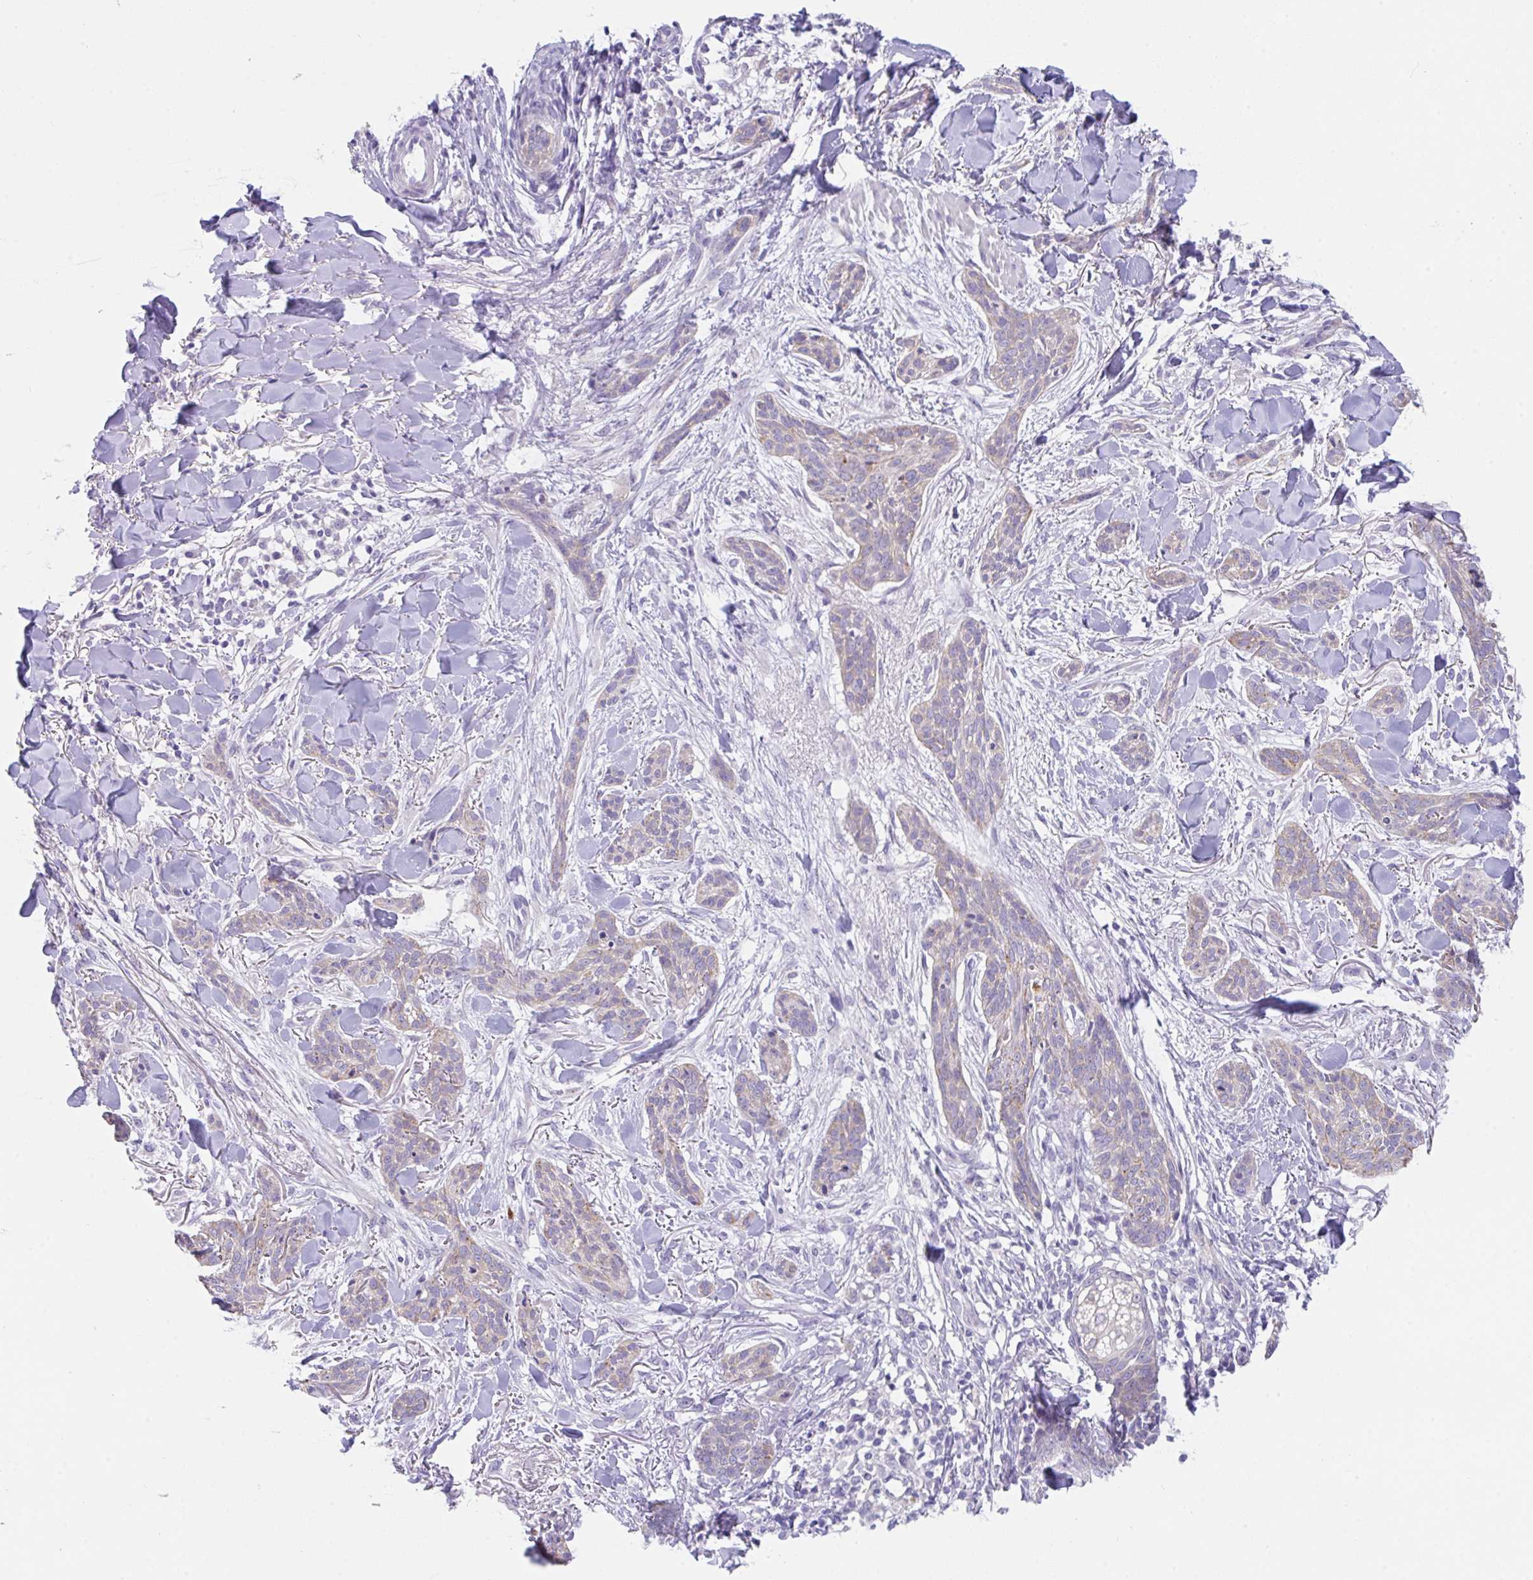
{"staining": {"intensity": "weak", "quantity": "<25%", "location": "cytoplasmic/membranous"}, "tissue": "skin cancer", "cell_type": "Tumor cells", "image_type": "cancer", "snomed": [{"axis": "morphology", "description": "Basal cell carcinoma"}, {"axis": "topography", "description": "Skin"}], "caption": "Immunohistochemical staining of skin cancer demonstrates no significant expression in tumor cells.", "gene": "TRAF4", "patient": {"sex": "male", "age": 52}}